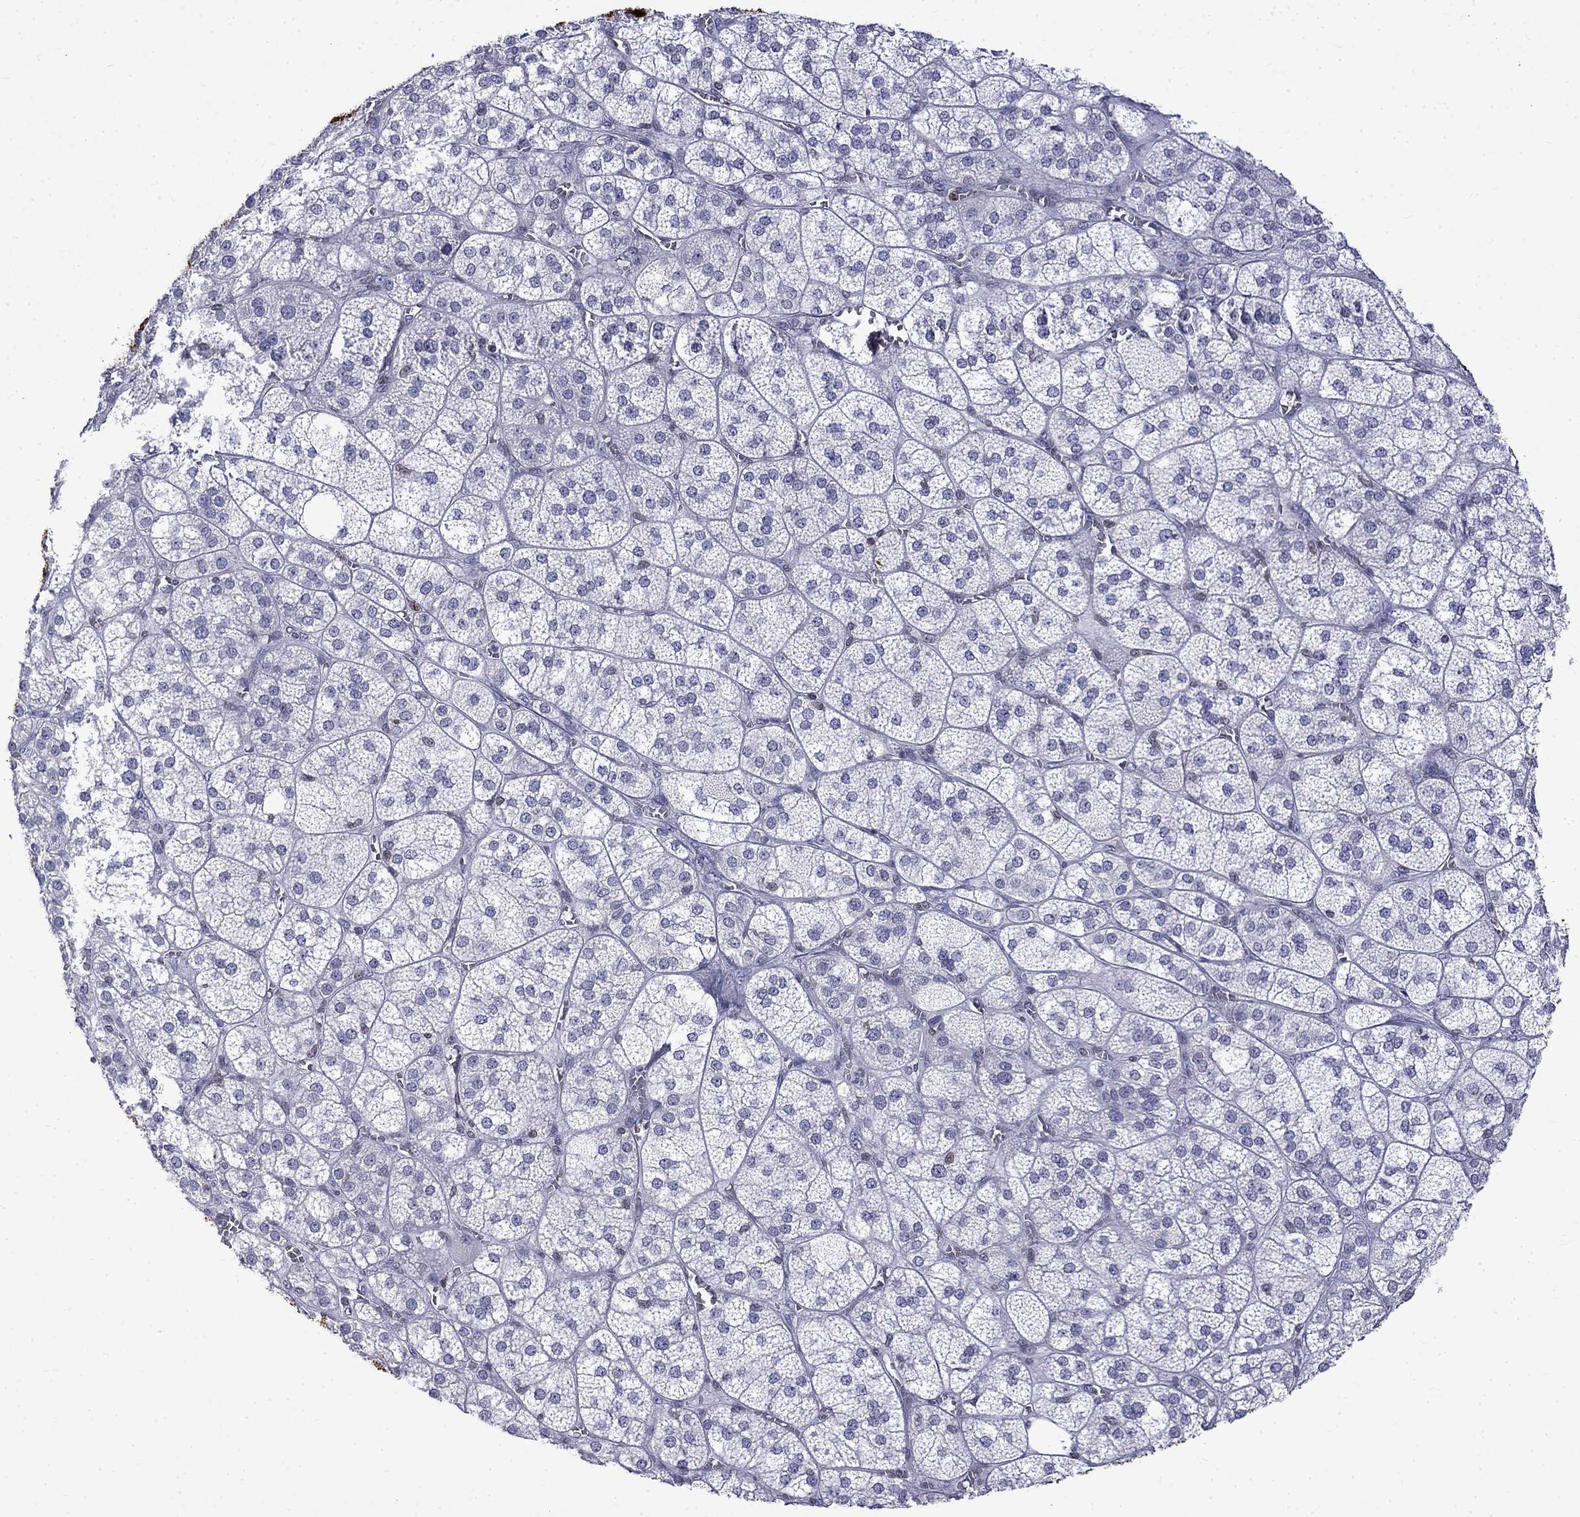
{"staining": {"intensity": "negative", "quantity": "none", "location": "none"}, "tissue": "adrenal gland", "cell_type": "Glandular cells", "image_type": "normal", "snomed": [{"axis": "morphology", "description": "Normal tissue, NOS"}, {"axis": "topography", "description": "Adrenal gland"}], "caption": "DAB (3,3'-diaminobenzidine) immunohistochemical staining of unremarkable human adrenal gland reveals no significant expression in glandular cells. (Stains: DAB (3,3'-diaminobenzidine) IHC with hematoxylin counter stain, Microscopy: brightfield microscopy at high magnification).", "gene": "SLA", "patient": {"sex": "female", "age": 60}}